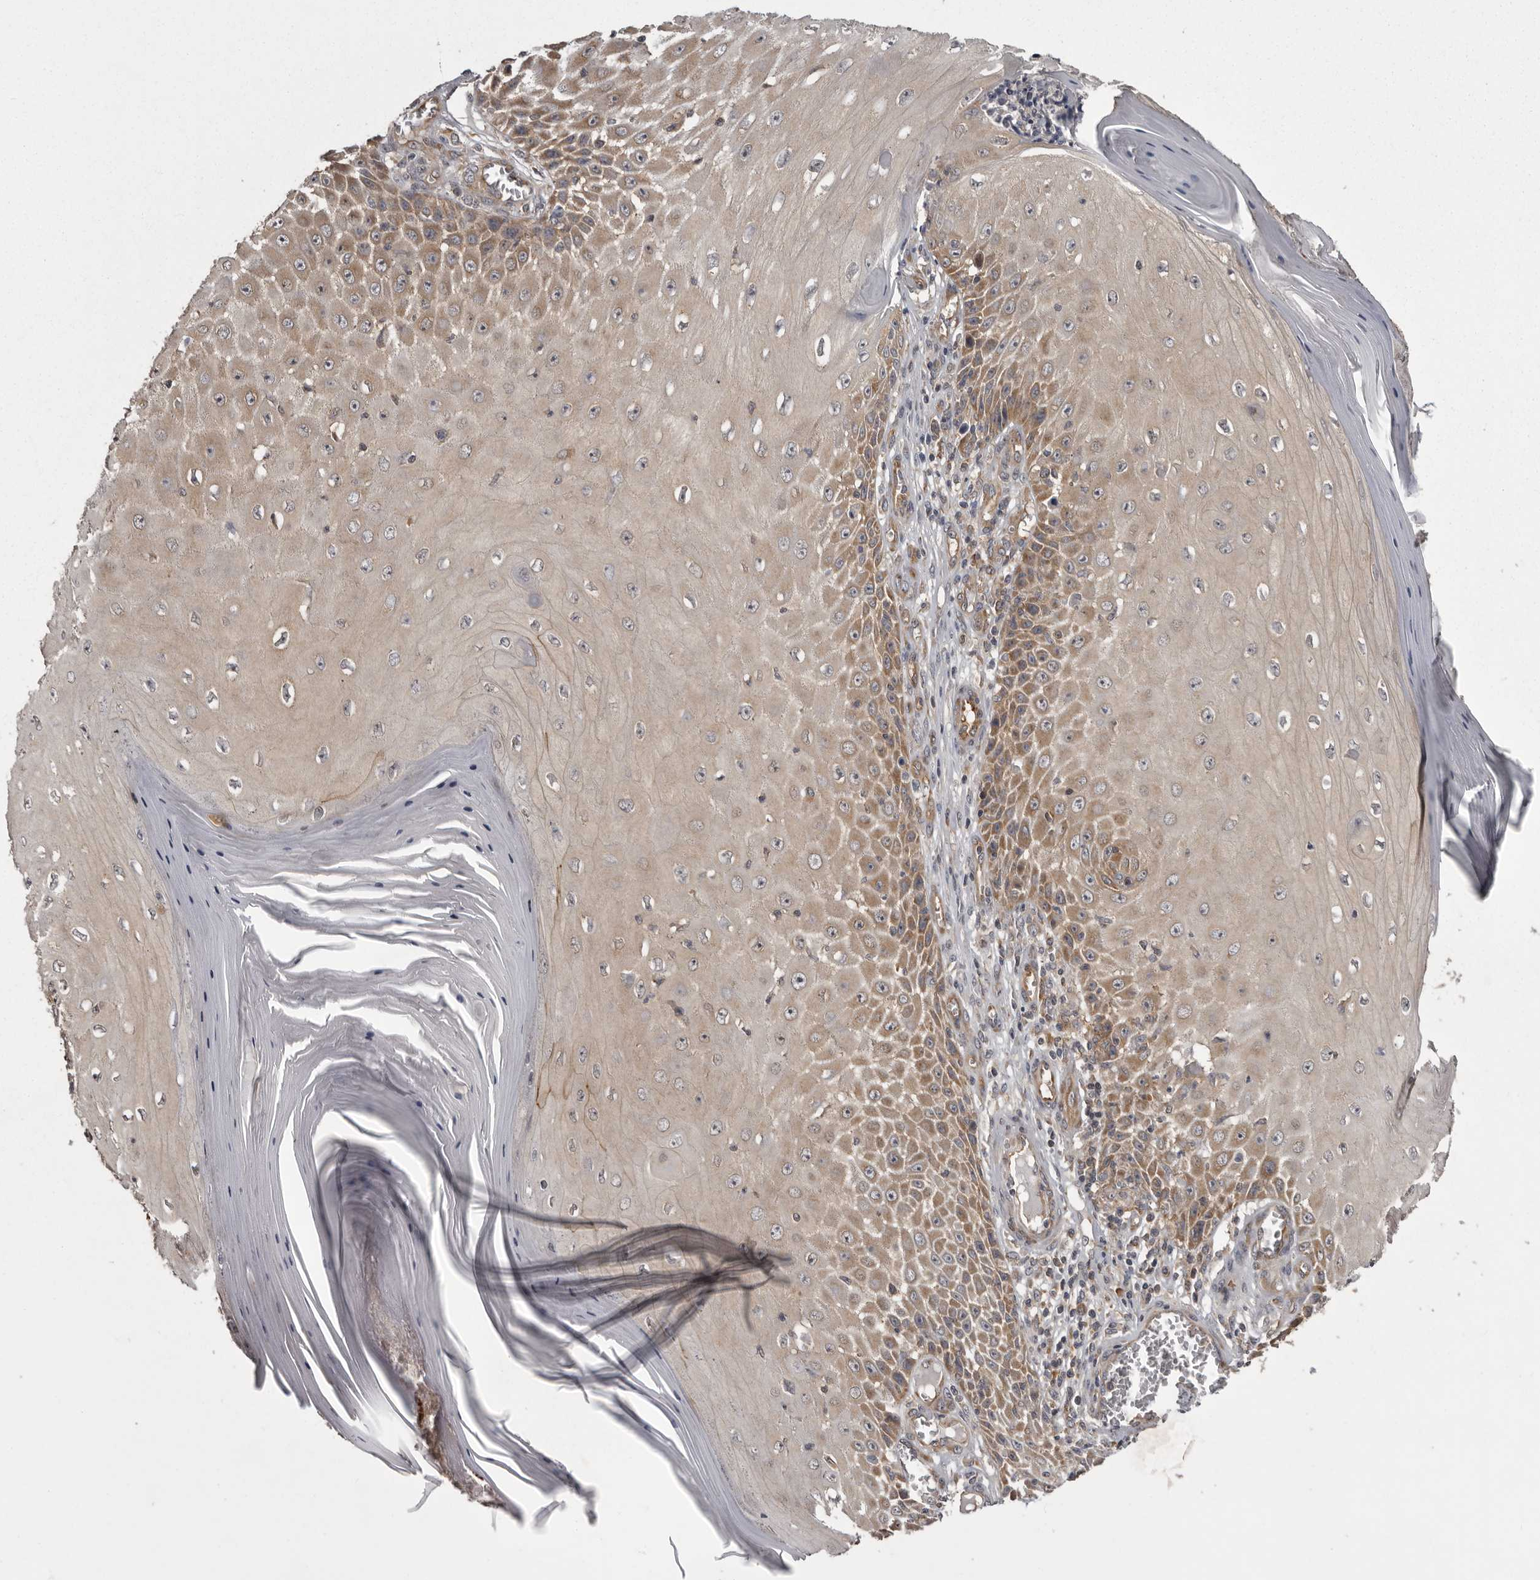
{"staining": {"intensity": "moderate", "quantity": "25%-75%", "location": "cytoplasmic/membranous"}, "tissue": "skin cancer", "cell_type": "Tumor cells", "image_type": "cancer", "snomed": [{"axis": "morphology", "description": "Squamous cell carcinoma, NOS"}, {"axis": "topography", "description": "Skin"}], "caption": "This image demonstrates immunohistochemistry staining of skin cancer, with medium moderate cytoplasmic/membranous expression in approximately 25%-75% of tumor cells.", "gene": "DARS1", "patient": {"sex": "female", "age": 73}}